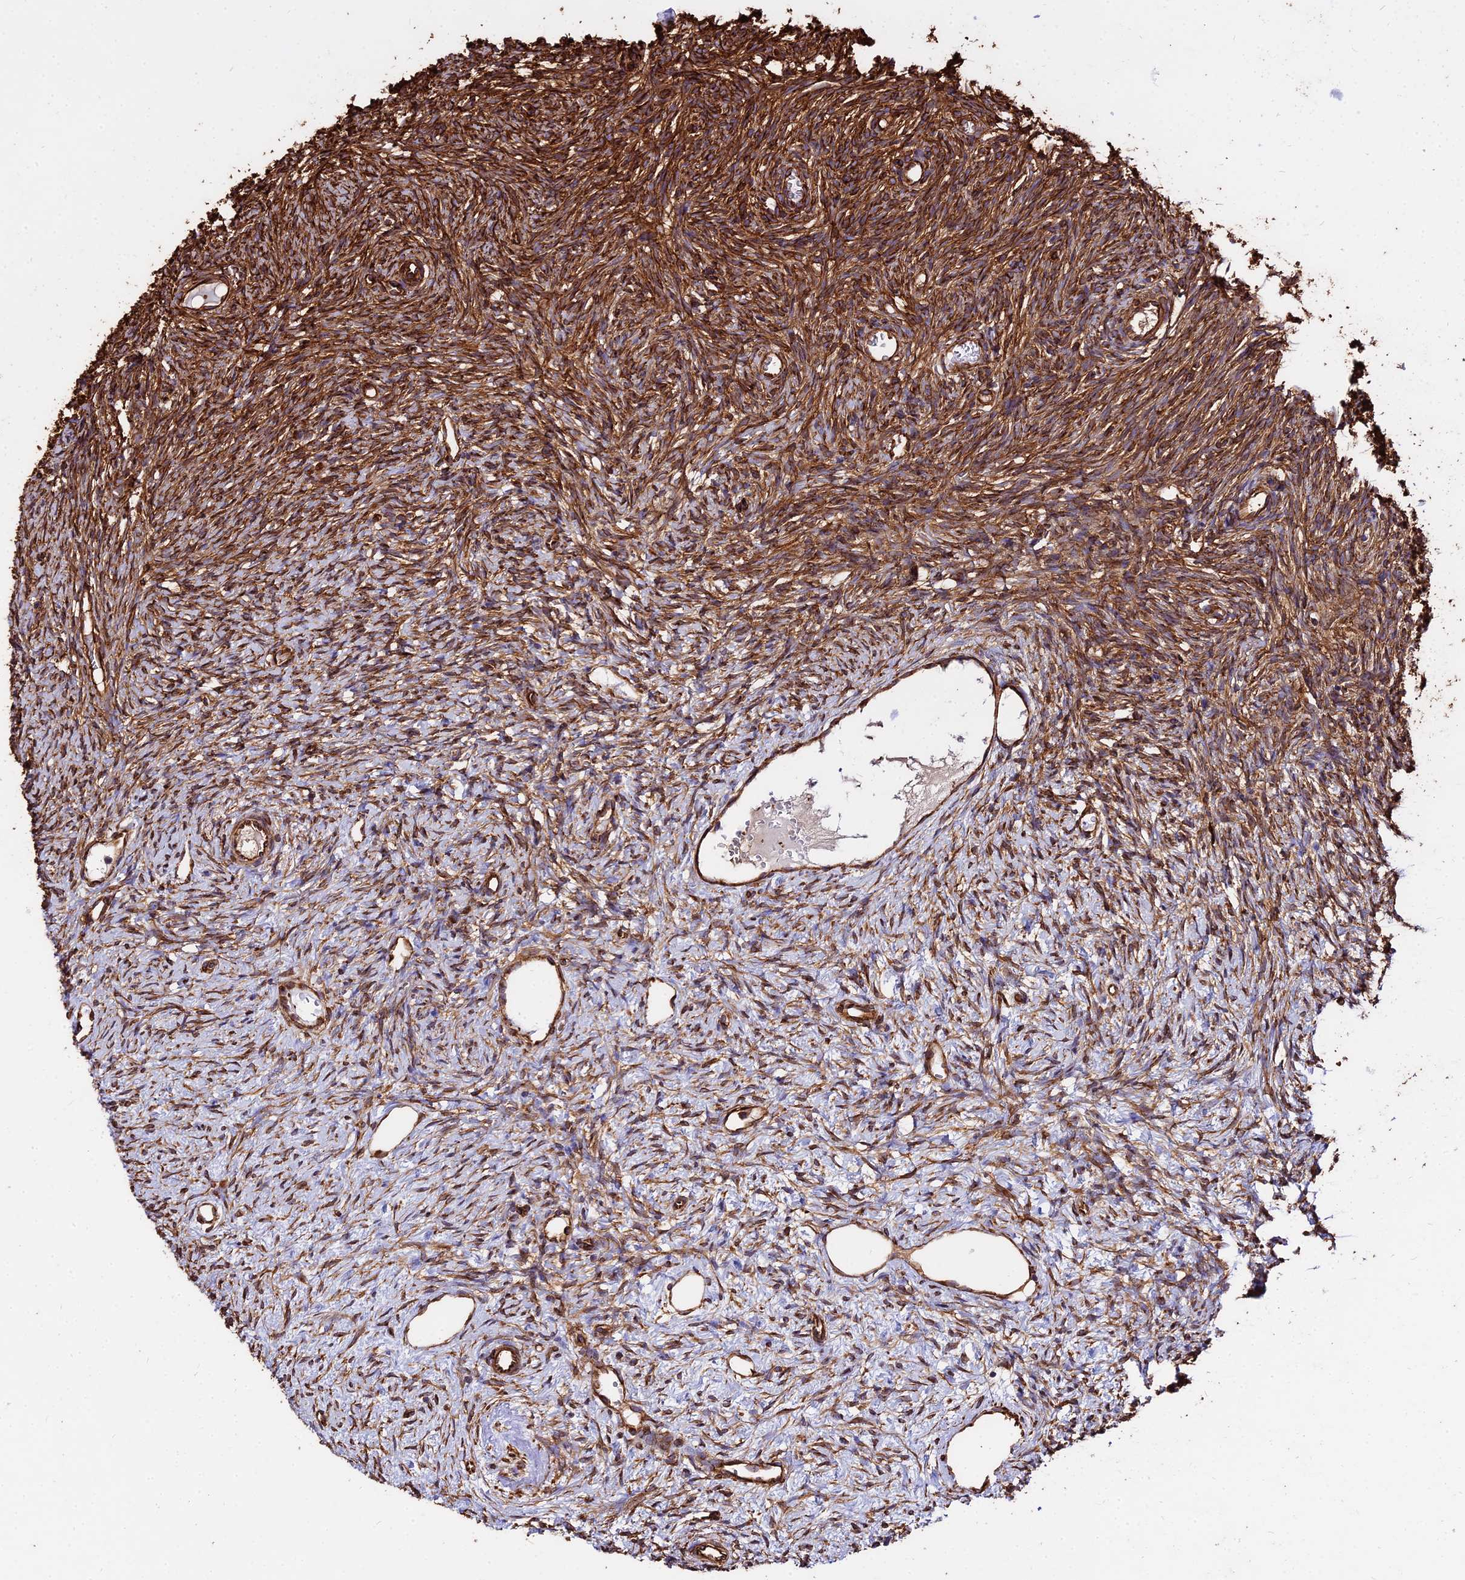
{"staining": {"intensity": "strong", "quantity": ">75%", "location": "cytoplasmic/membranous"}, "tissue": "ovary", "cell_type": "Follicle cells", "image_type": "normal", "snomed": [{"axis": "morphology", "description": "Normal tissue, NOS"}, {"axis": "topography", "description": "Ovary"}], "caption": "Immunohistochemical staining of unremarkable ovary exhibits high levels of strong cytoplasmic/membranous positivity in approximately >75% of follicle cells.", "gene": "TUBA1A", "patient": {"sex": "female", "age": 51}}